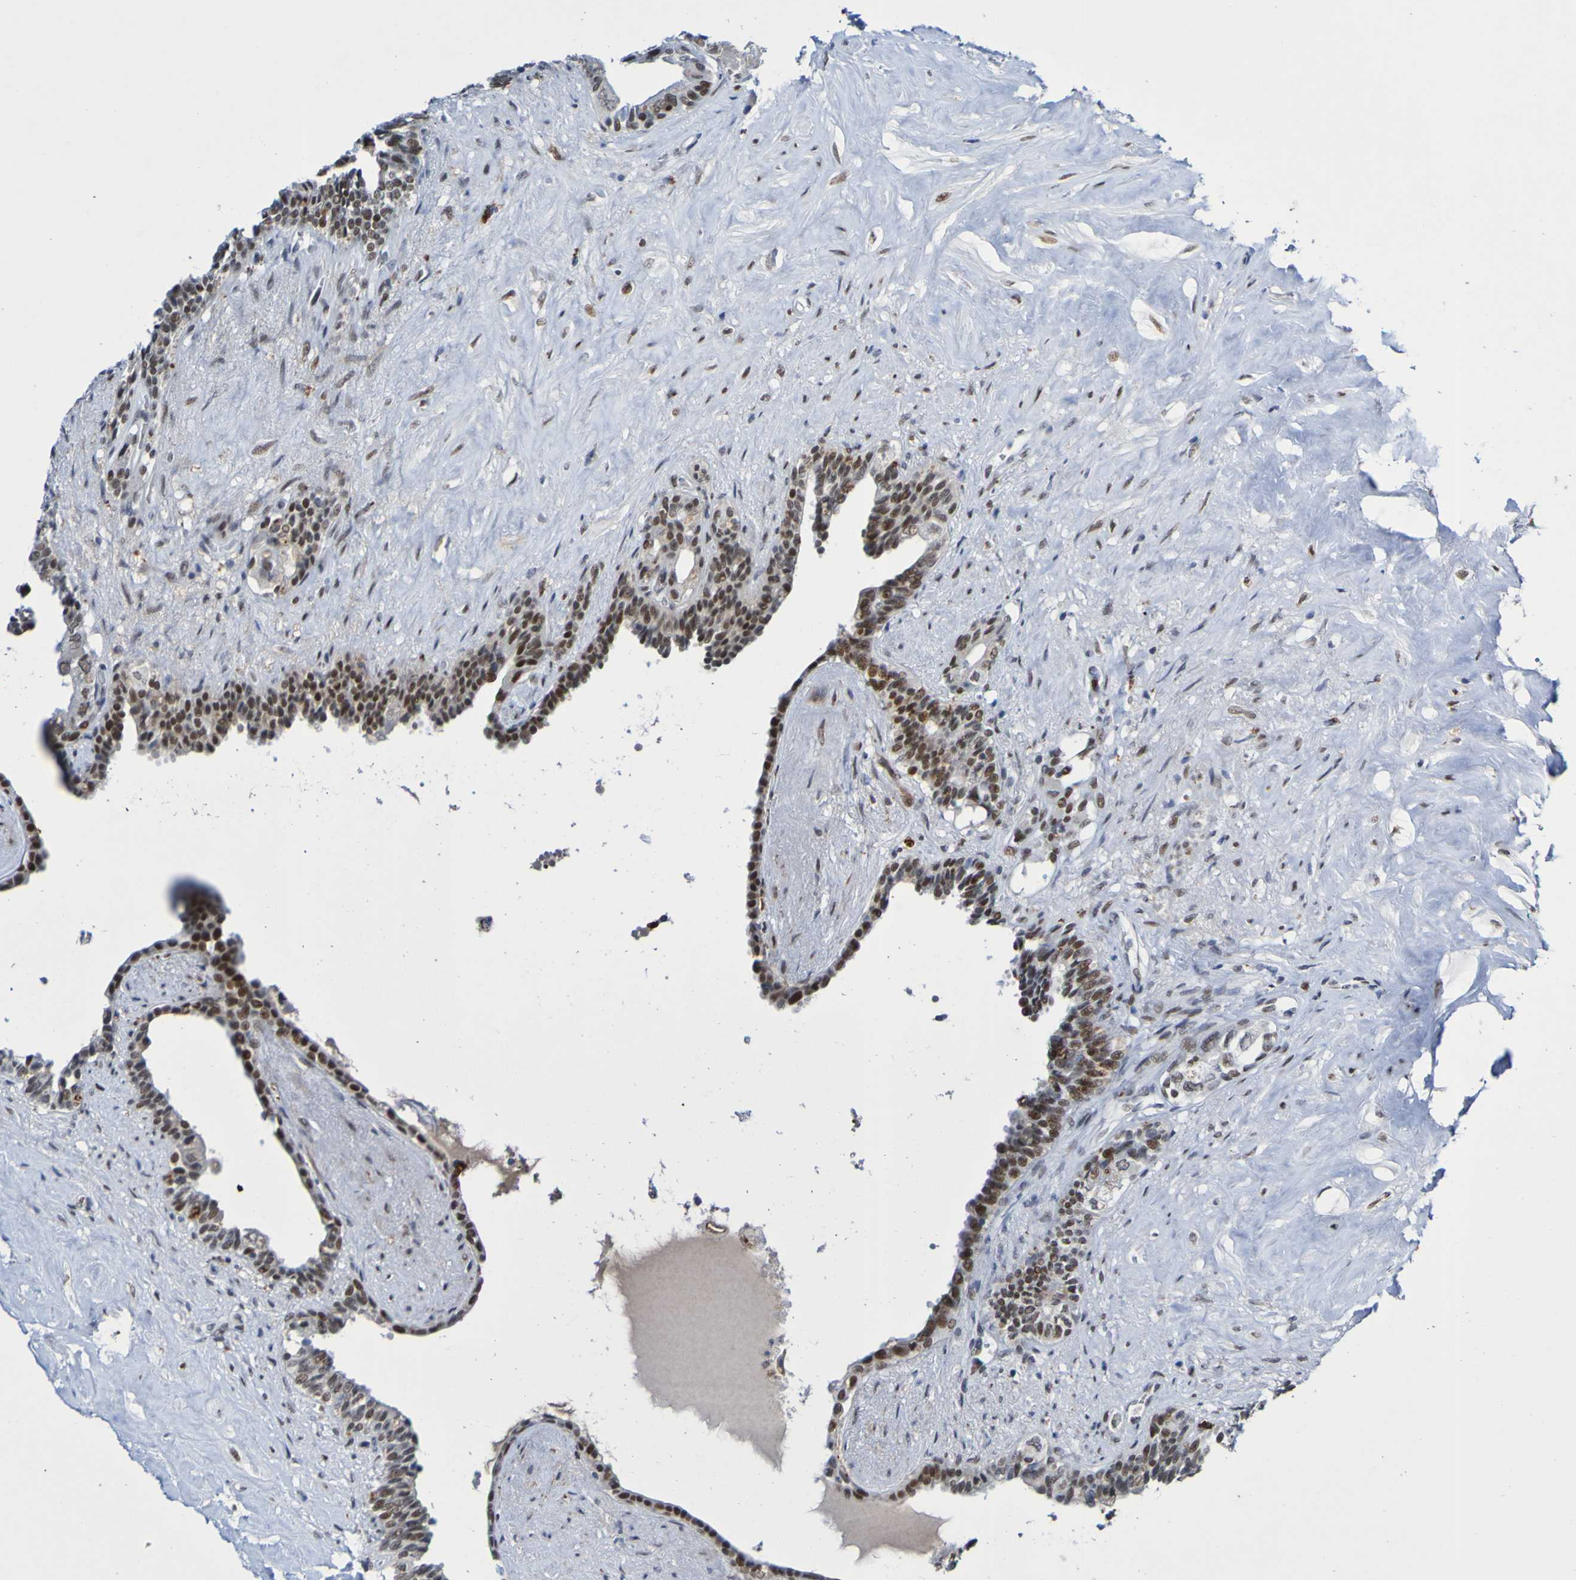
{"staining": {"intensity": "strong", "quantity": "25%-75%", "location": "nuclear"}, "tissue": "seminal vesicle", "cell_type": "Glandular cells", "image_type": "normal", "snomed": [{"axis": "morphology", "description": "Normal tissue, NOS"}, {"axis": "topography", "description": "Seminal veicle"}], "caption": "Protein expression analysis of benign seminal vesicle shows strong nuclear expression in about 25%-75% of glandular cells.", "gene": "PCGF1", "patient": {"sex": "male", "age": 63}}